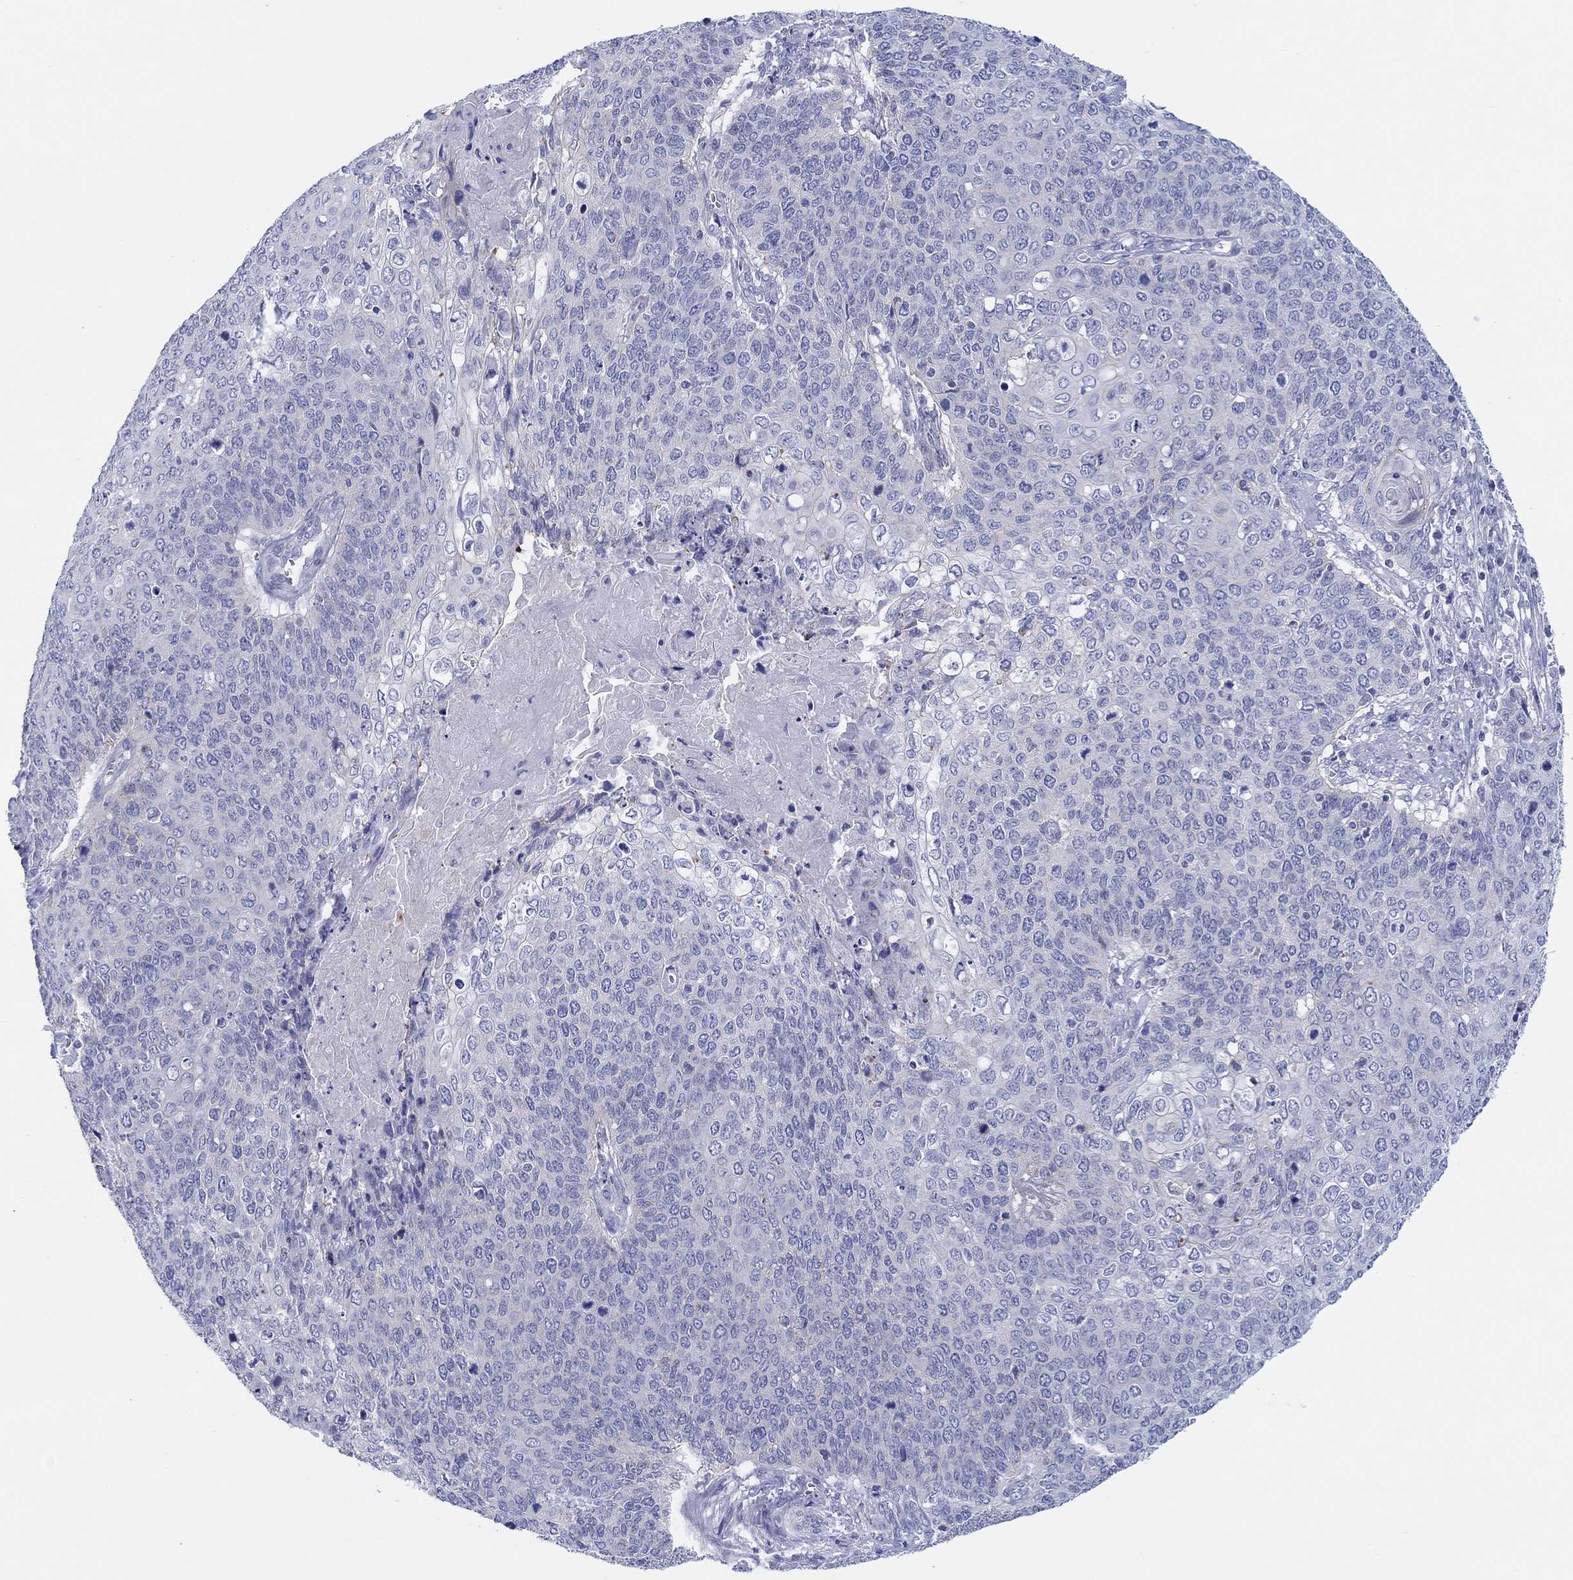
{"staining": {"intensity": "negative", "quantity": "none", "location": "none"}, "tissue": "cervical cancer", "cell_type": "Tumor cells", "image_type": "cancer", "snomed": [{"axis": "morphology", "description": "Squamous cell carcinoma, NOS"}, {"axis": "topography", "description": "Cervix"}], "caption": "The immunohistochemistry (IHC) histopathology image has no significant expression in tumor cells of cervical squamous cell carcinoma tissue. (Stains: DAB (3,3'-diaminobenzidine) immunohistochemistry with hematoxylin counter stain, Microscopy: brightfield microscopy at high magnification).", "gene": "HAPLN4", "patient": {"sex": "female", "age": 39}}